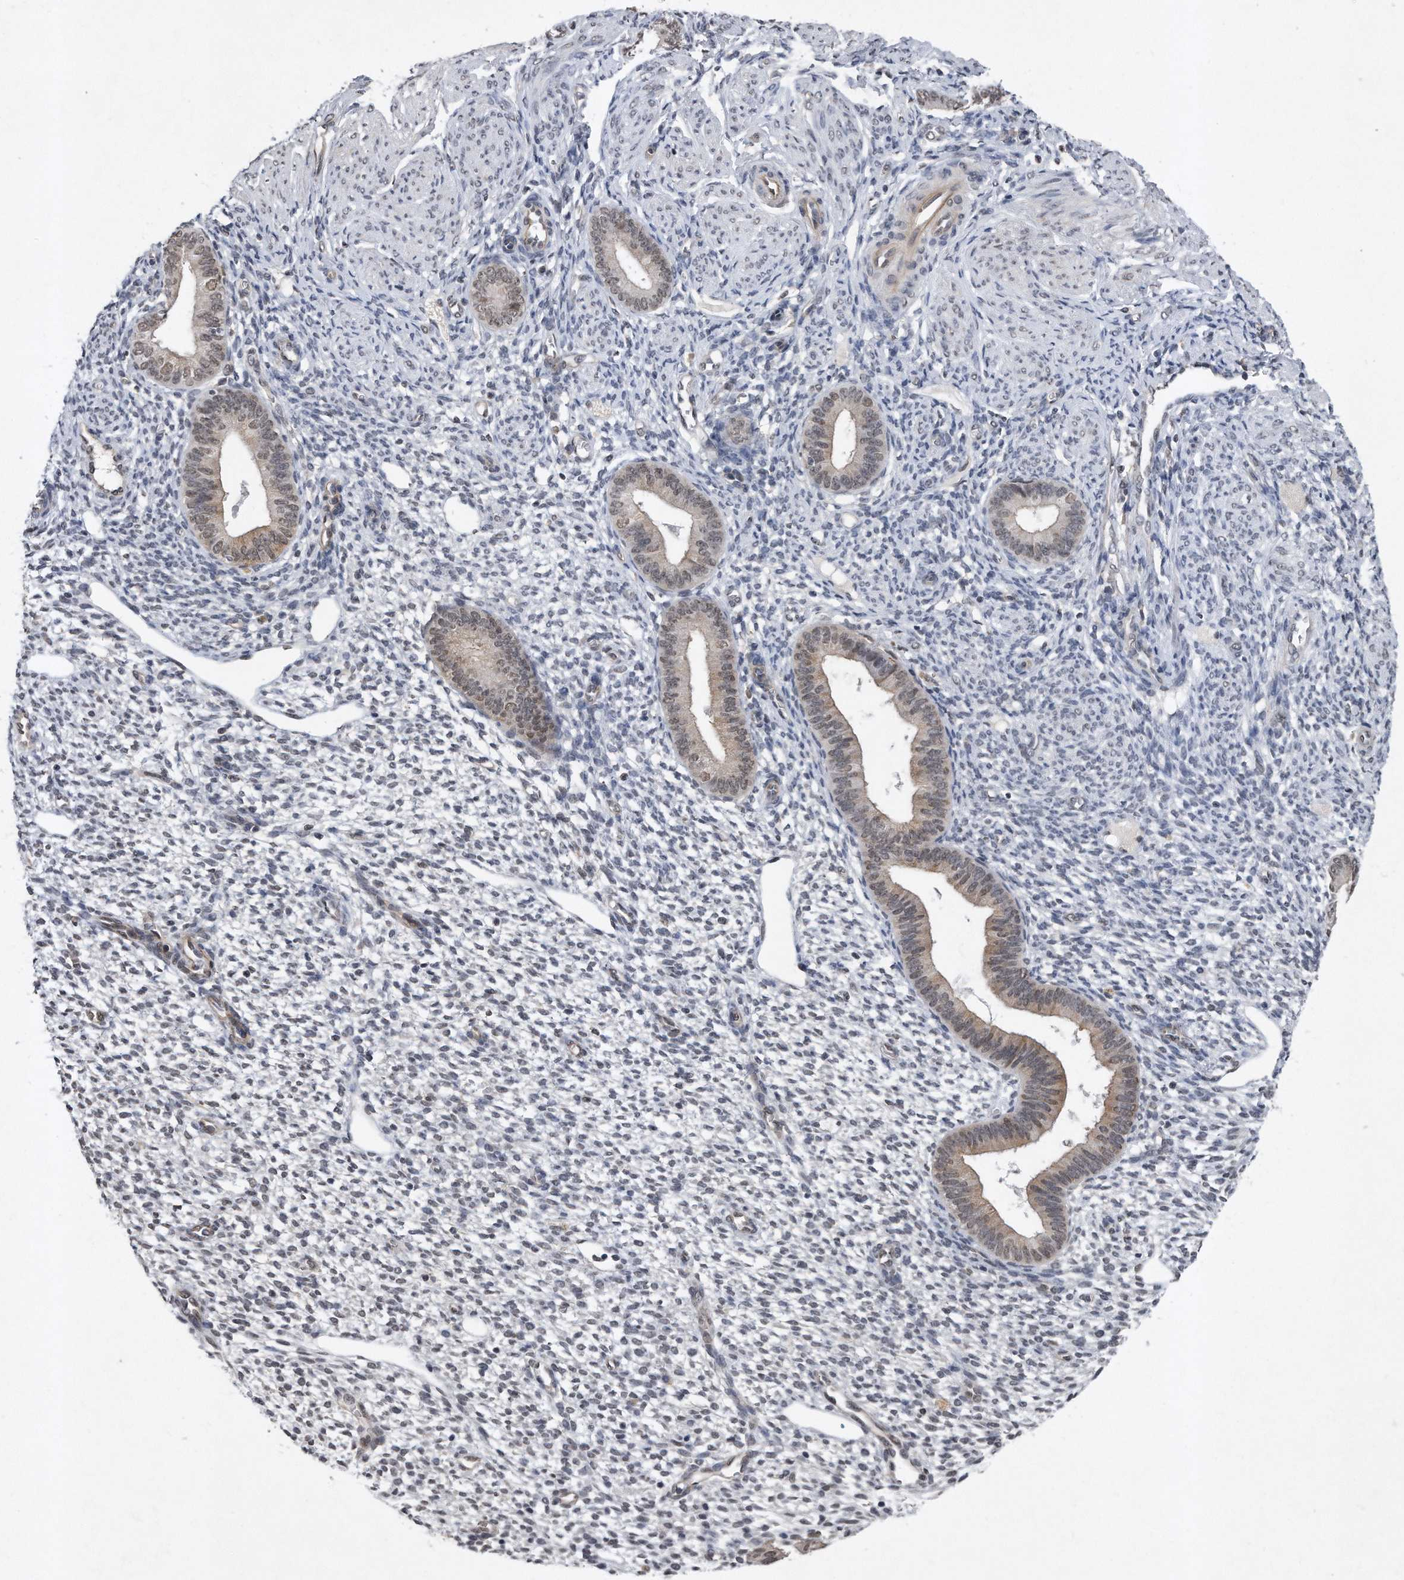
{"staining": {"intensity": "negative", "quantity": "none", "location": "none"}, "tissue": "endometrium", "cell_type": "Cells in endometrial stroma", "image_type": "normal", "snomed": [{"axis": "morphology", "description": "Normal tissue, NOS"}, {"axis": "topography", "description": "Endometrium"}], "caption": "IHC micrograph of benign endometrium: endometrium stained with DAB (3,3'-diaminobenzidine) displays no significant protein positivity in cells in endometrial stroma. Nuclei are stained in blue.", "gene": "TP53INP1", "patient": {"sex": "female", "age": 46}}